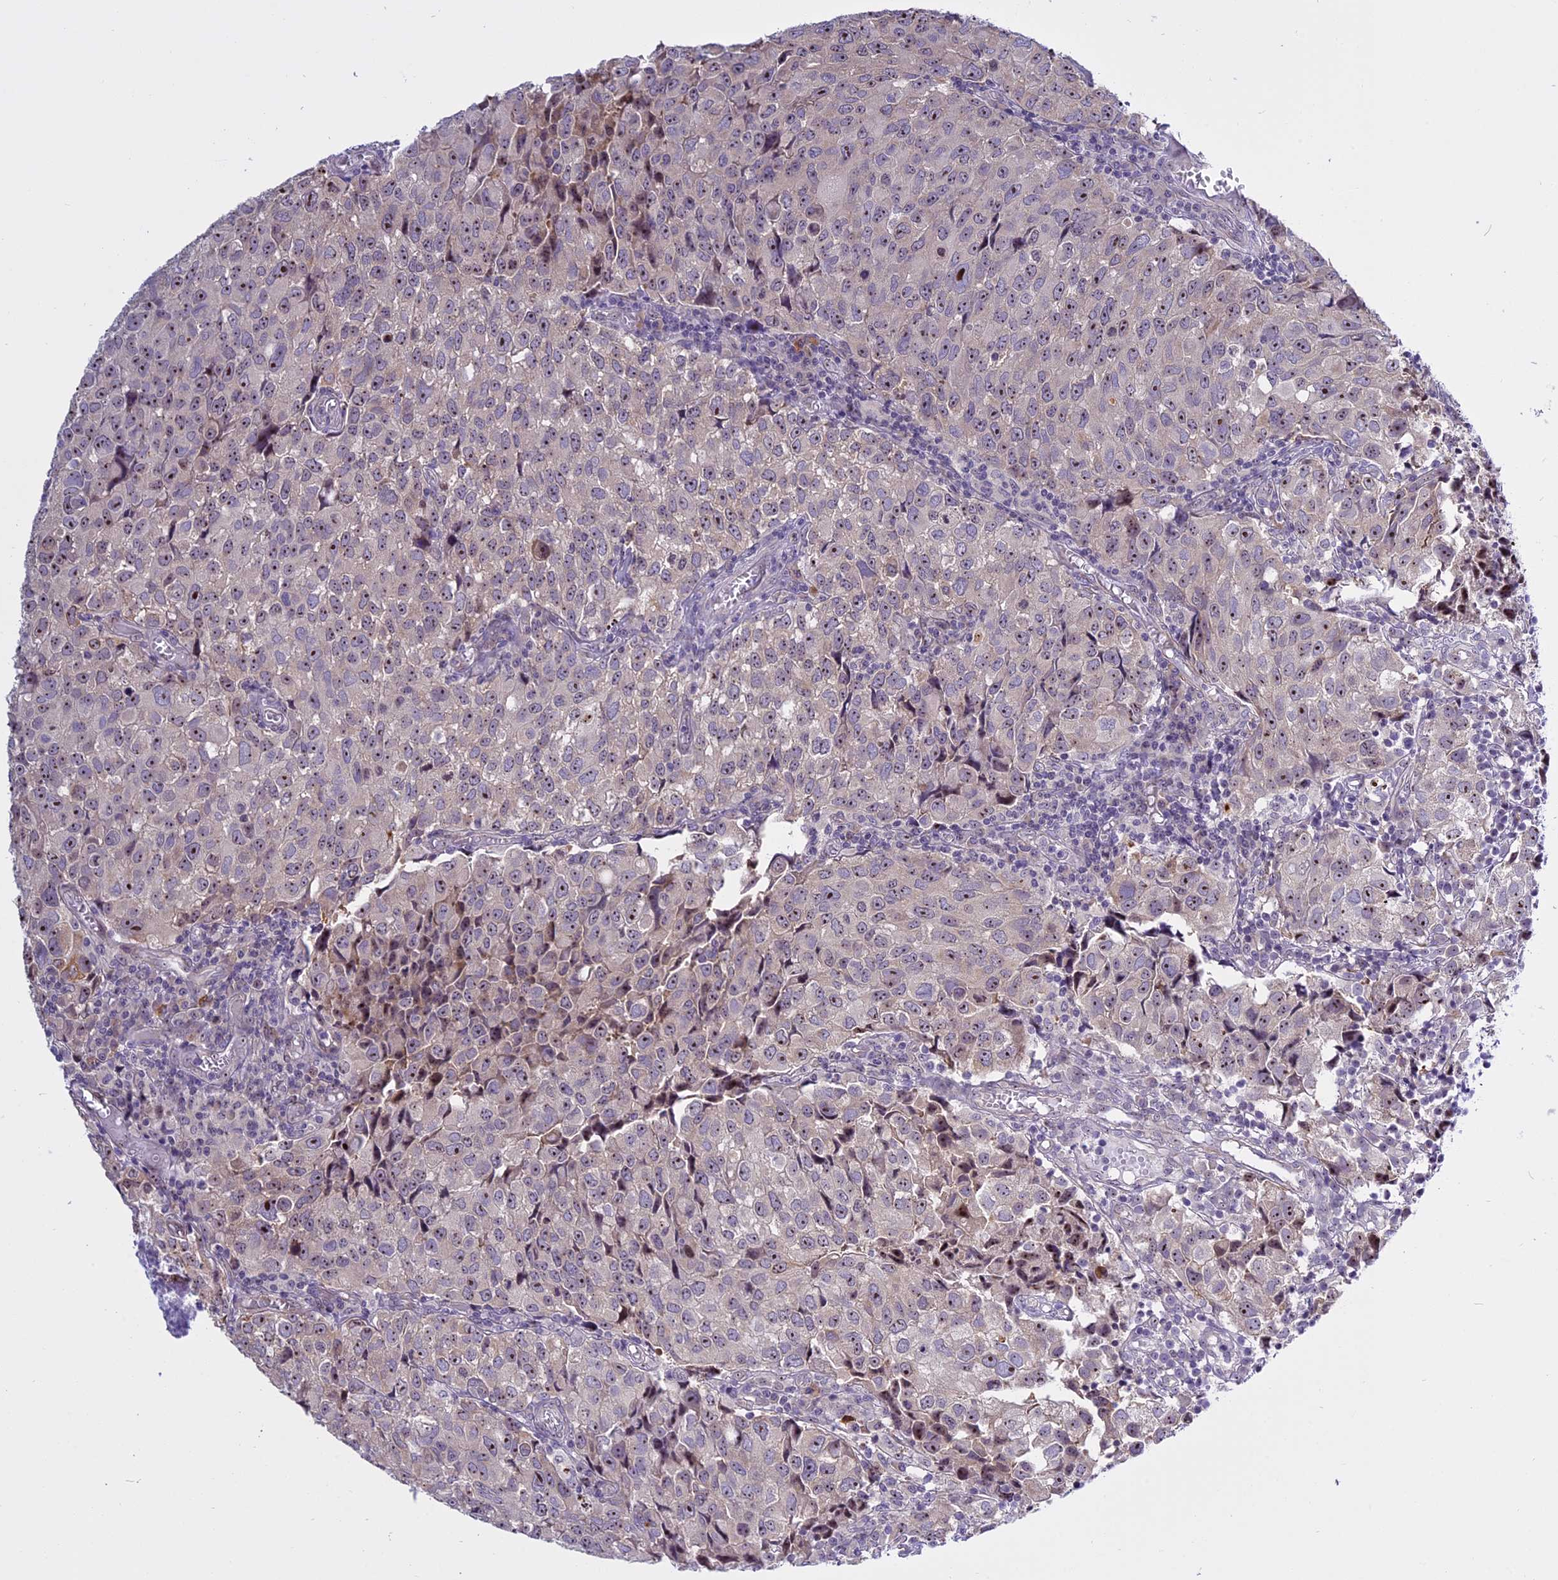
{"staining": {"intensity": "moderate", "quantity": "25%-75%", "location": "nuclear"}, "tissue": "urothelial cancer", "cell_type": "Tumor cells", "image_type": "cancer", "snomed": [{"axis": "morphology", "description": "Urothelial carcinoma, High grade"}, {"axis": "topography", "description": "Urinary bladder"}], "caption": "This histopathology image shows IHC staining of urothelial cancer, with medium moderate nuclear expression in approximately 25%-75% of tumor cells.", "gene": "TBL3", "patient": {"sex": "female", "age": 75}}